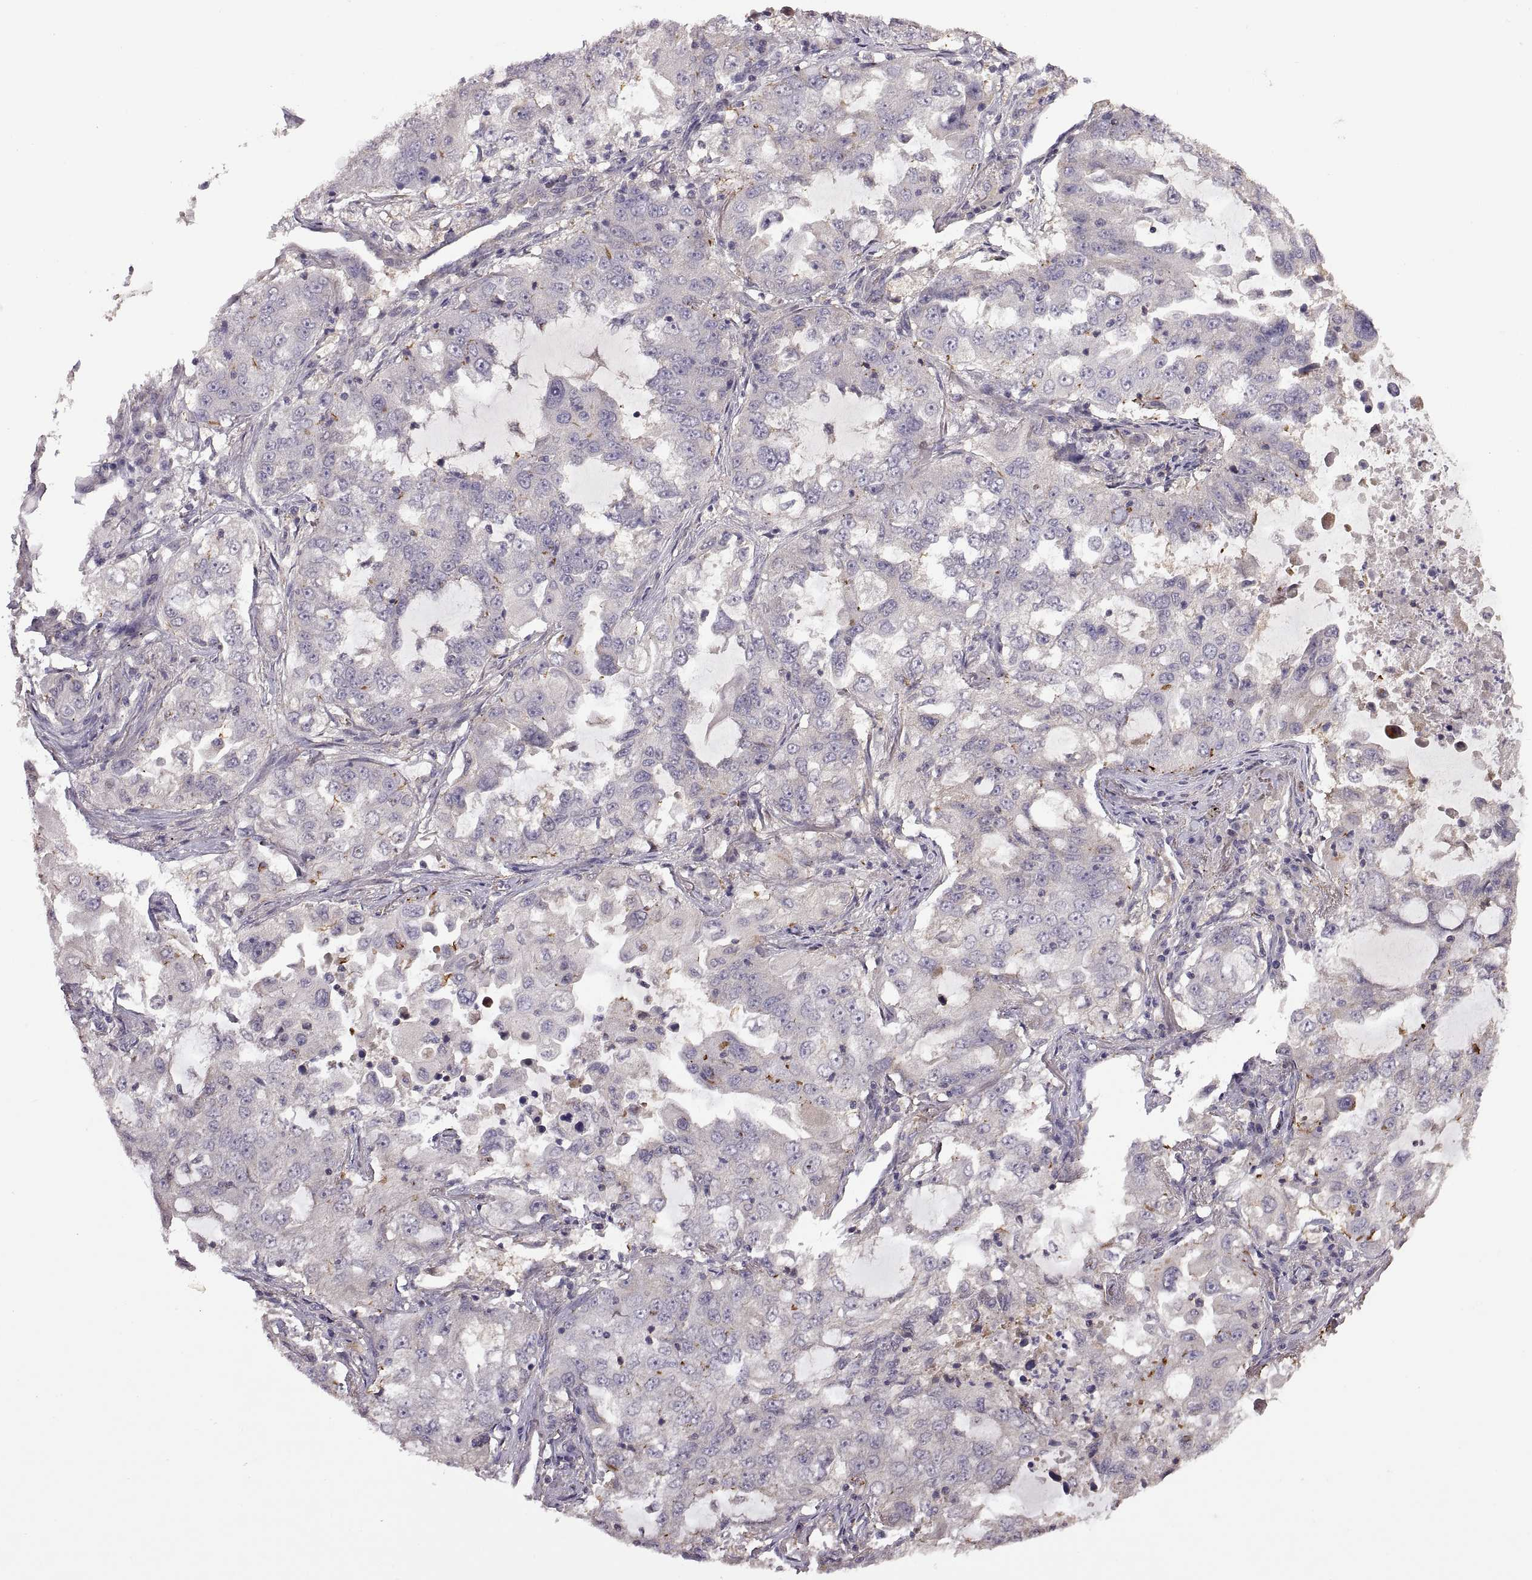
{"staining": {"intensity": "negative", "quantity": "none", "location": "none"}, "tissue": "lung cancer", "cell_type": "Tumor cells", "image_type": "cancer", "snomed": [{"axis": "morphology", "description": "Adenocarcinoma, NOS"}, {"axis": "topography", "description": "Lung"}], "caption": "A photomicrograph of human adenocarcinoma (lung) is negative for staining in tumor cells.", "gene": "NMNAT2", "patient": {"sex": "female", "age": 61}}